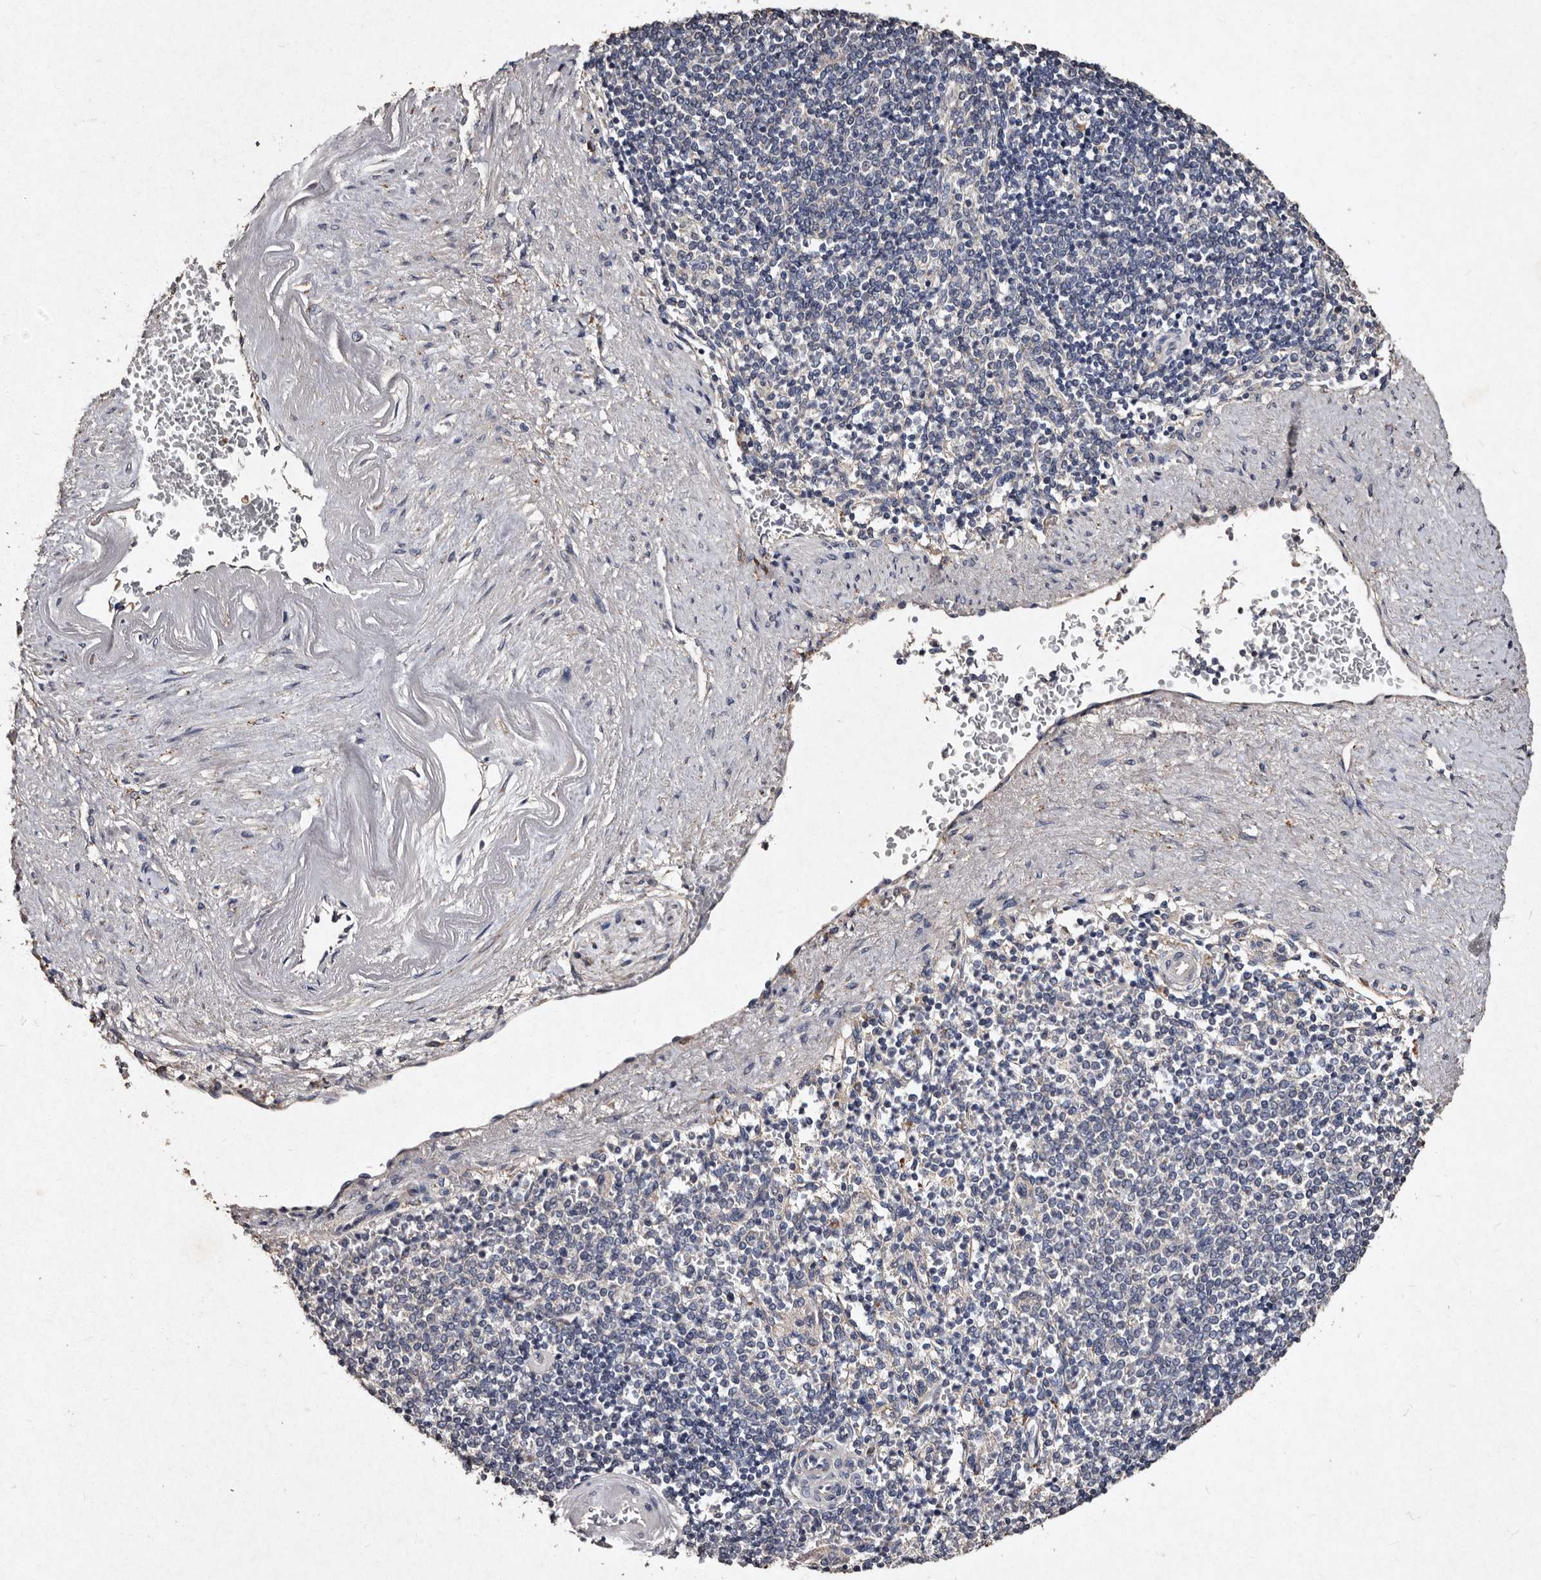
{"staining": {"intensity": "negative", "quantity": "none", "location": "none"}, "tissue": "spleen", "cell_type": "Cells in red pulp", "image_type": "normal", "snomed": [{"axis": "morphology", "description": "Normal tissue, NOS"}, {"axis": "topography", "description": "Spleen"}], "caption": "An image of spleen stained for a protein shows no brown staining in cells in red pulp. Nuclei are stained in blue.", "gene": "TFB1M", "patient": {"sex": "female", "age": 74}}